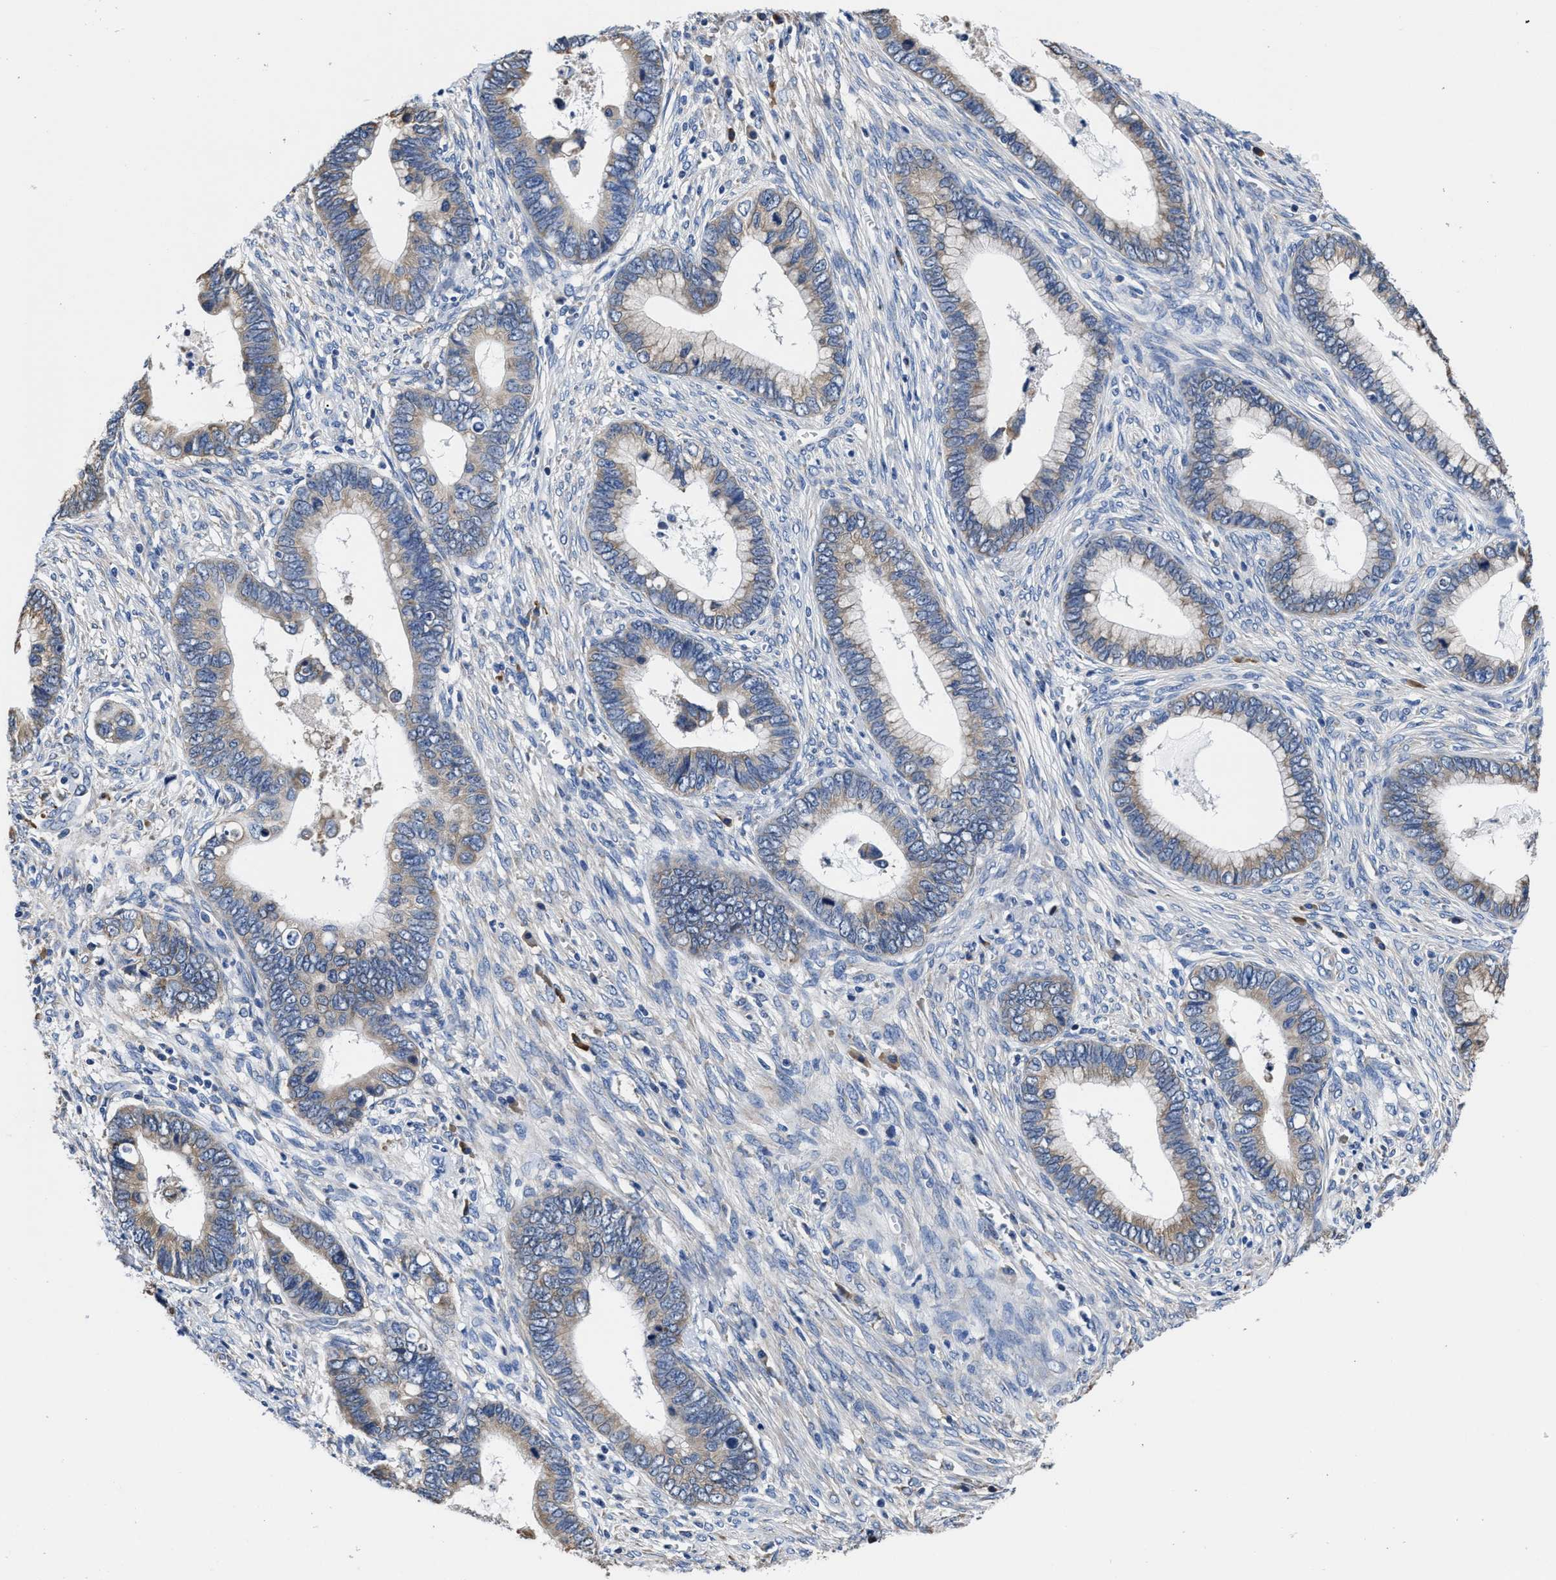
{"staining": {"intensity": "weak", "quantity": ">75%", "location": "cytoplasmic/membranous"}, "tissue": "cervical cancer", "cell_type": "Tumor cells", "image_type": "cancer", "snomed": [{"axis": "morphology", "description": "Adenocarcinoma, NOS"}, {"axis": "topography", "description": "Cervix"}], "caption": "Immunohistochemical staining of human cervical adenocarcinoma exhibits weak cytoplasmic/membranous protein expression in about >75% of tumor cells. The protein is shown in brown color, while the nuclei are stained blue.", "gene": "SRPK2", "patient": {"sex": "female", "age": 44}}